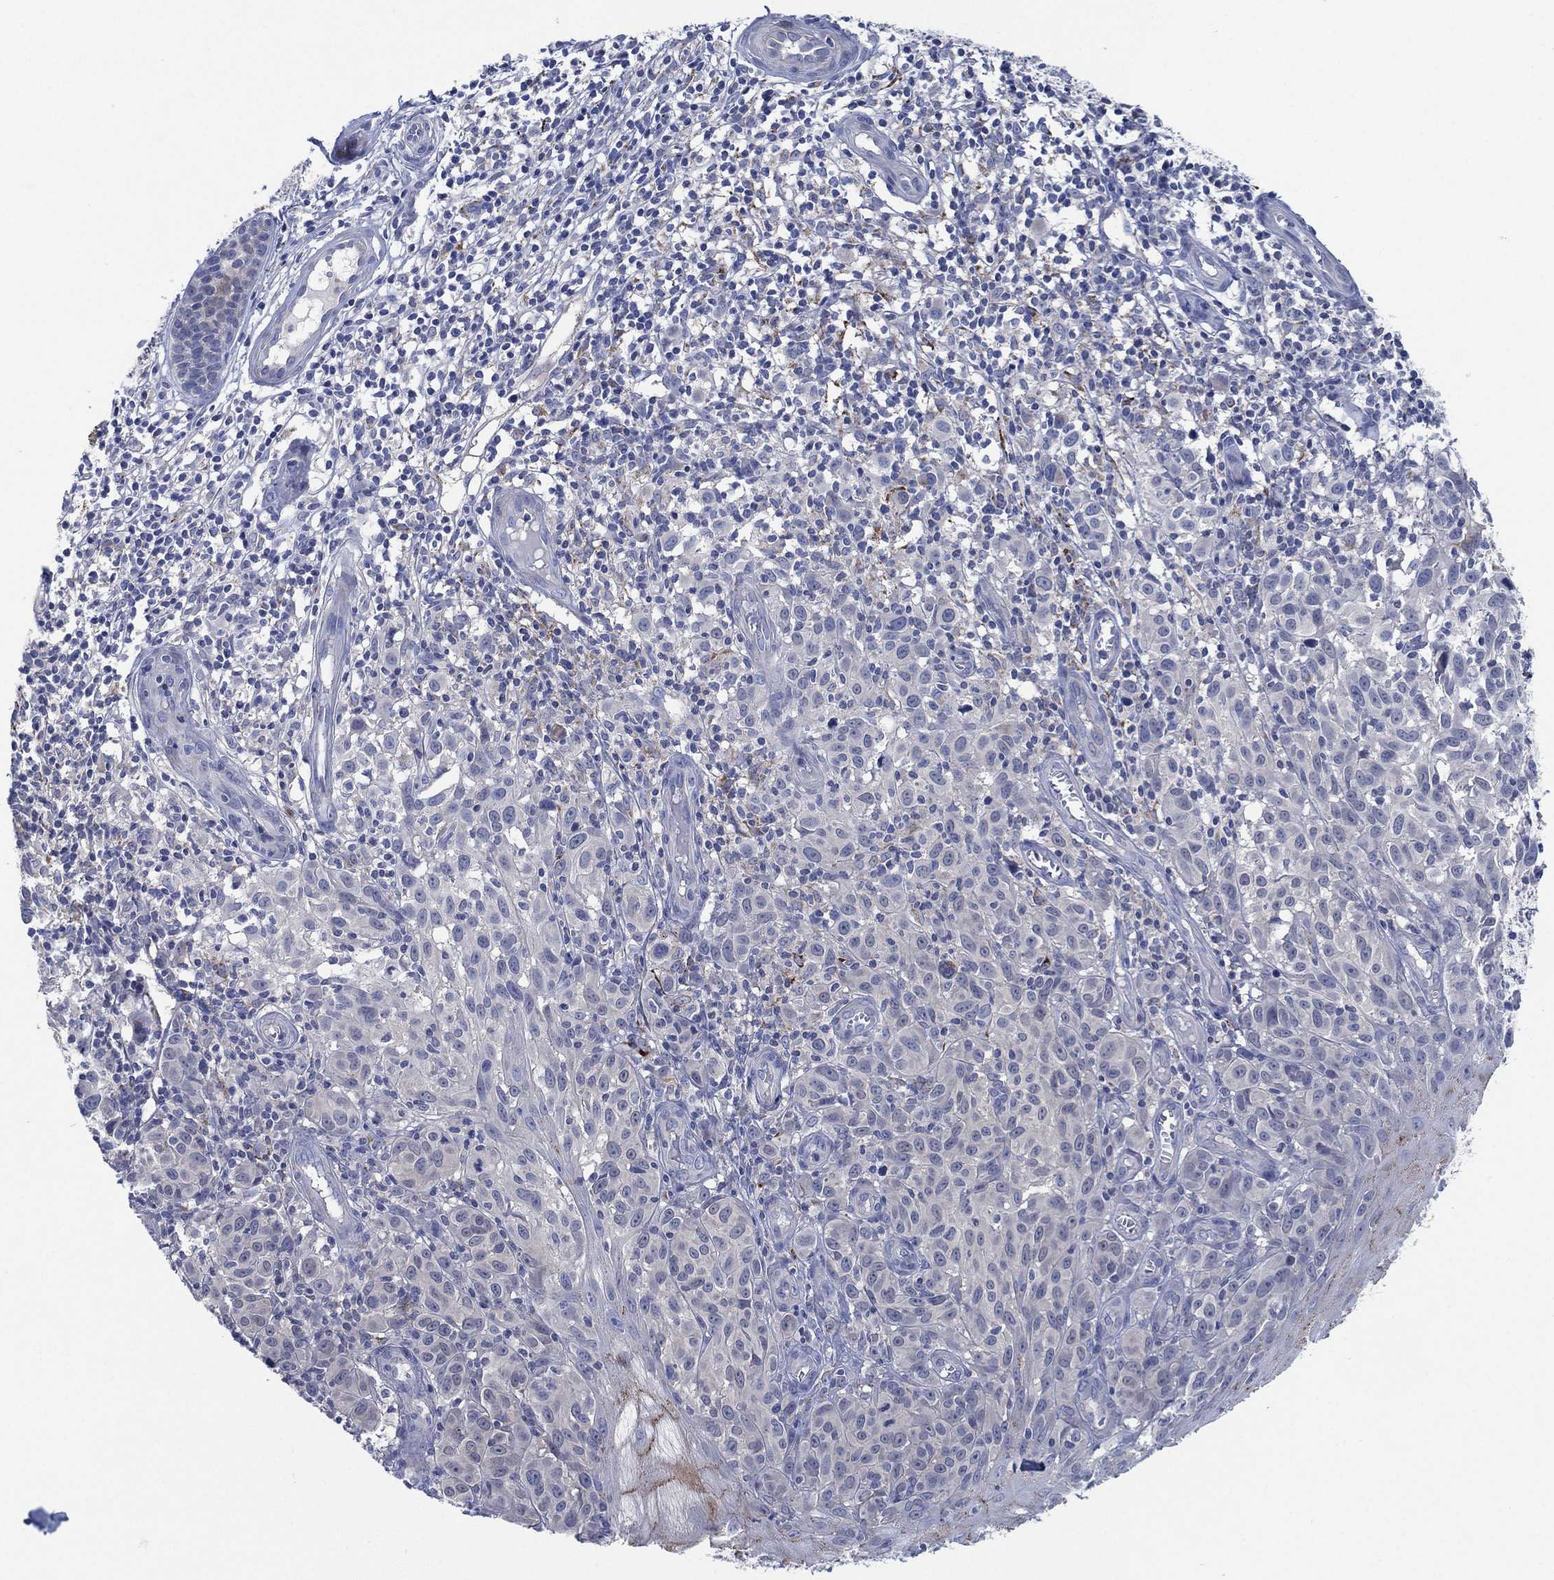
{"staining": {"intensity": "negative", "quantity": "none", "location": "none"}, "tissue": "melanoma", "cell_type": "Tumor cells", "image_type": "cancer", "snomed": [{"axis": "morphology", "description": "Malignant melanoma, NOS"}, {"axis": "topography", "description": "Skin"}], "caption": "High power microscopy micrograph of an immunohistochemistry (IHC) histopathology image of melanoma, revealing no significant expression in tumor cells.", "gene": "C5orf46", "patient": {"sex": "female", "age": 53}}